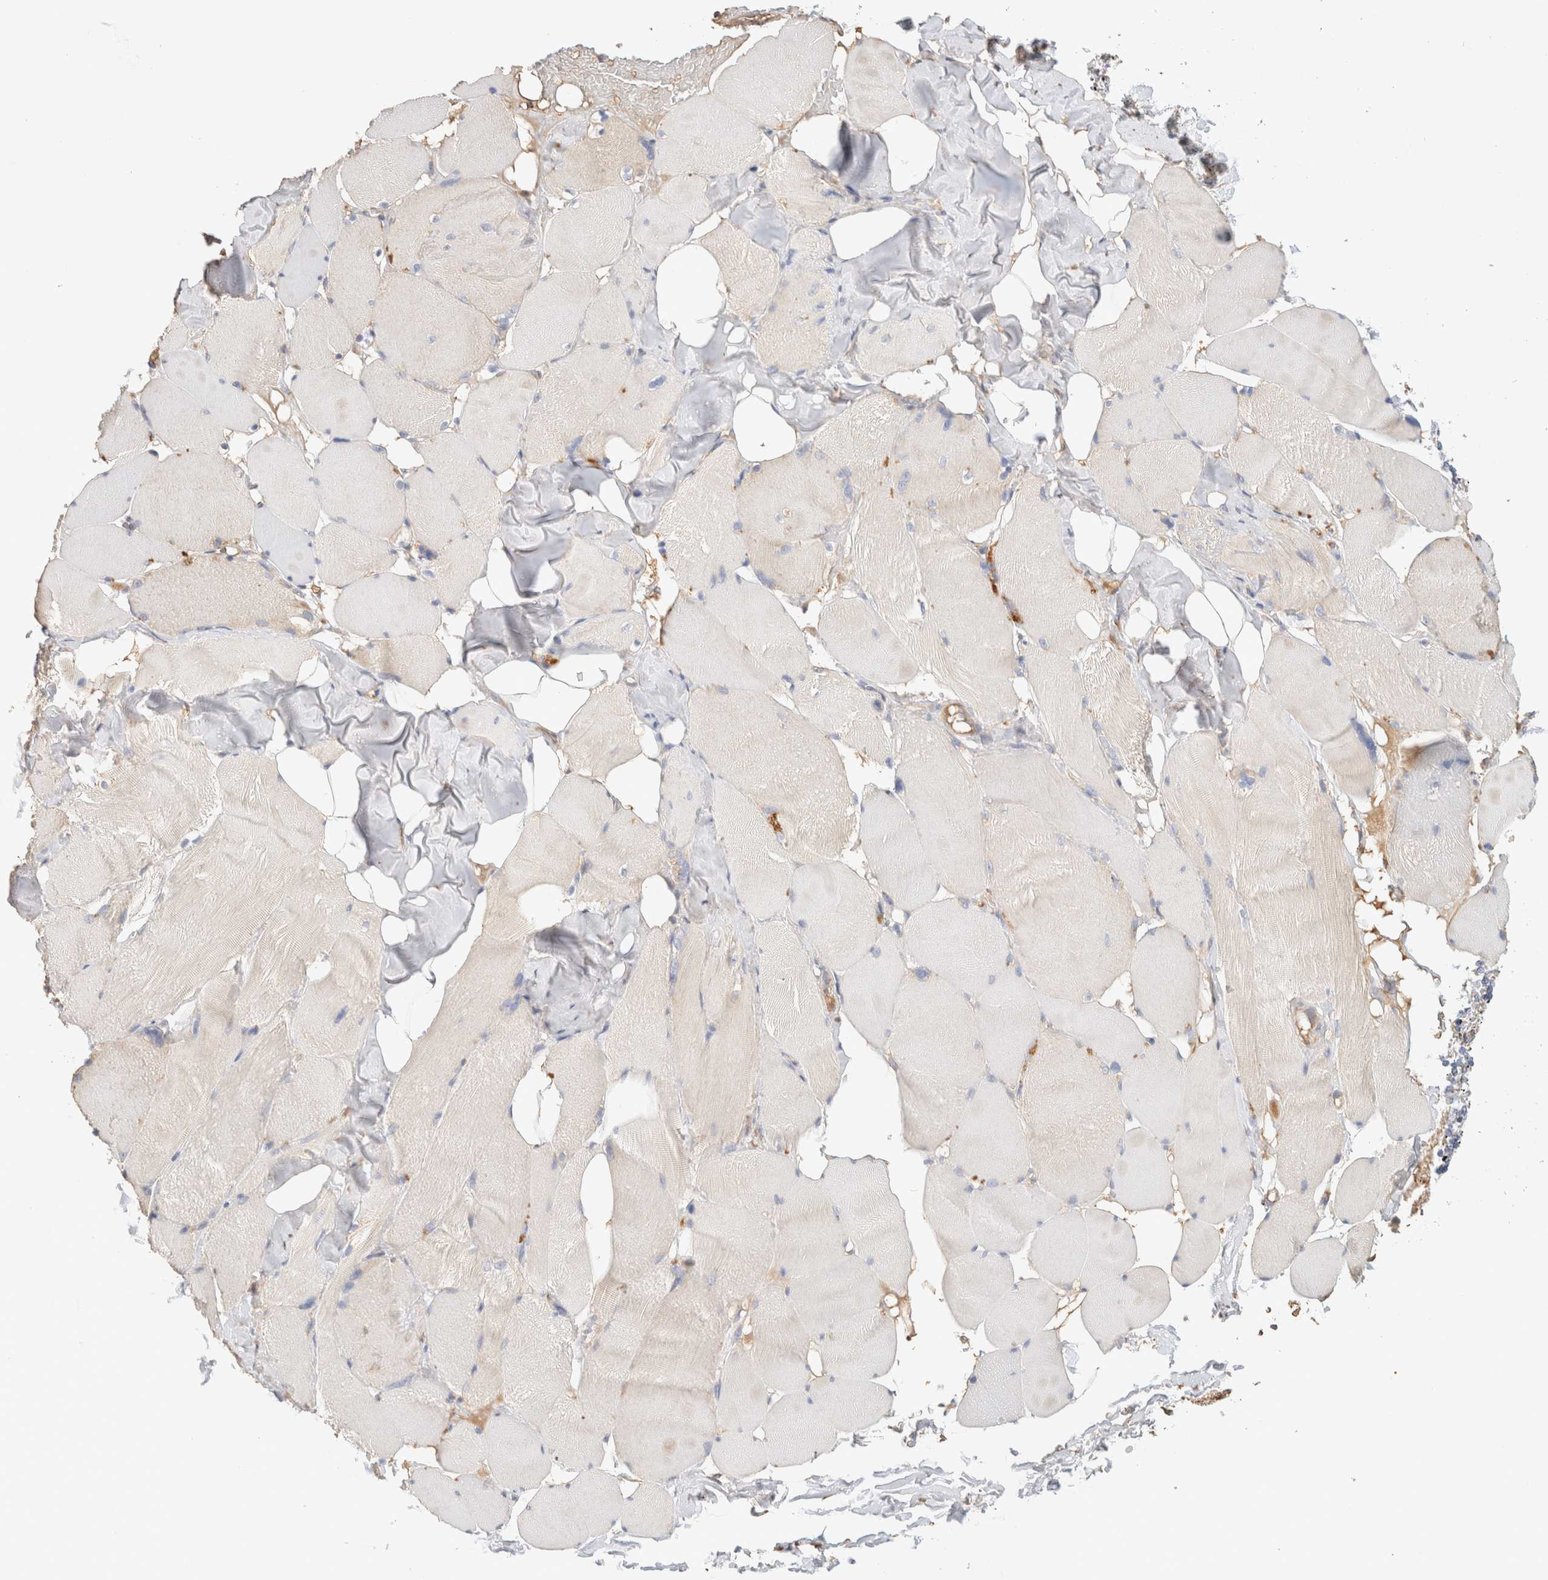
{"staining": {"intensity": "negative", "quantity": "none", "location": "none"}, "tissue": "skeletal muscle", "cell_type": "Myocytes", "image_type": "normal", "snomed": [{"axis": "morphology", "description": "Normal tissue, NOS"}, {"axis": "topography", "description": "Skin"}, {"axis": "topography", "description": "Skeletal muscle"}], "caption": "Immunohistochemistry of unremarkable human skeletal muscle exhibits no positivity in myocytes. (DAB immunohistochemistry visualized using brightfield microscopy, high magnification).", "gene": "PROS1", "patient": {"sex": "male", "age": 83}}